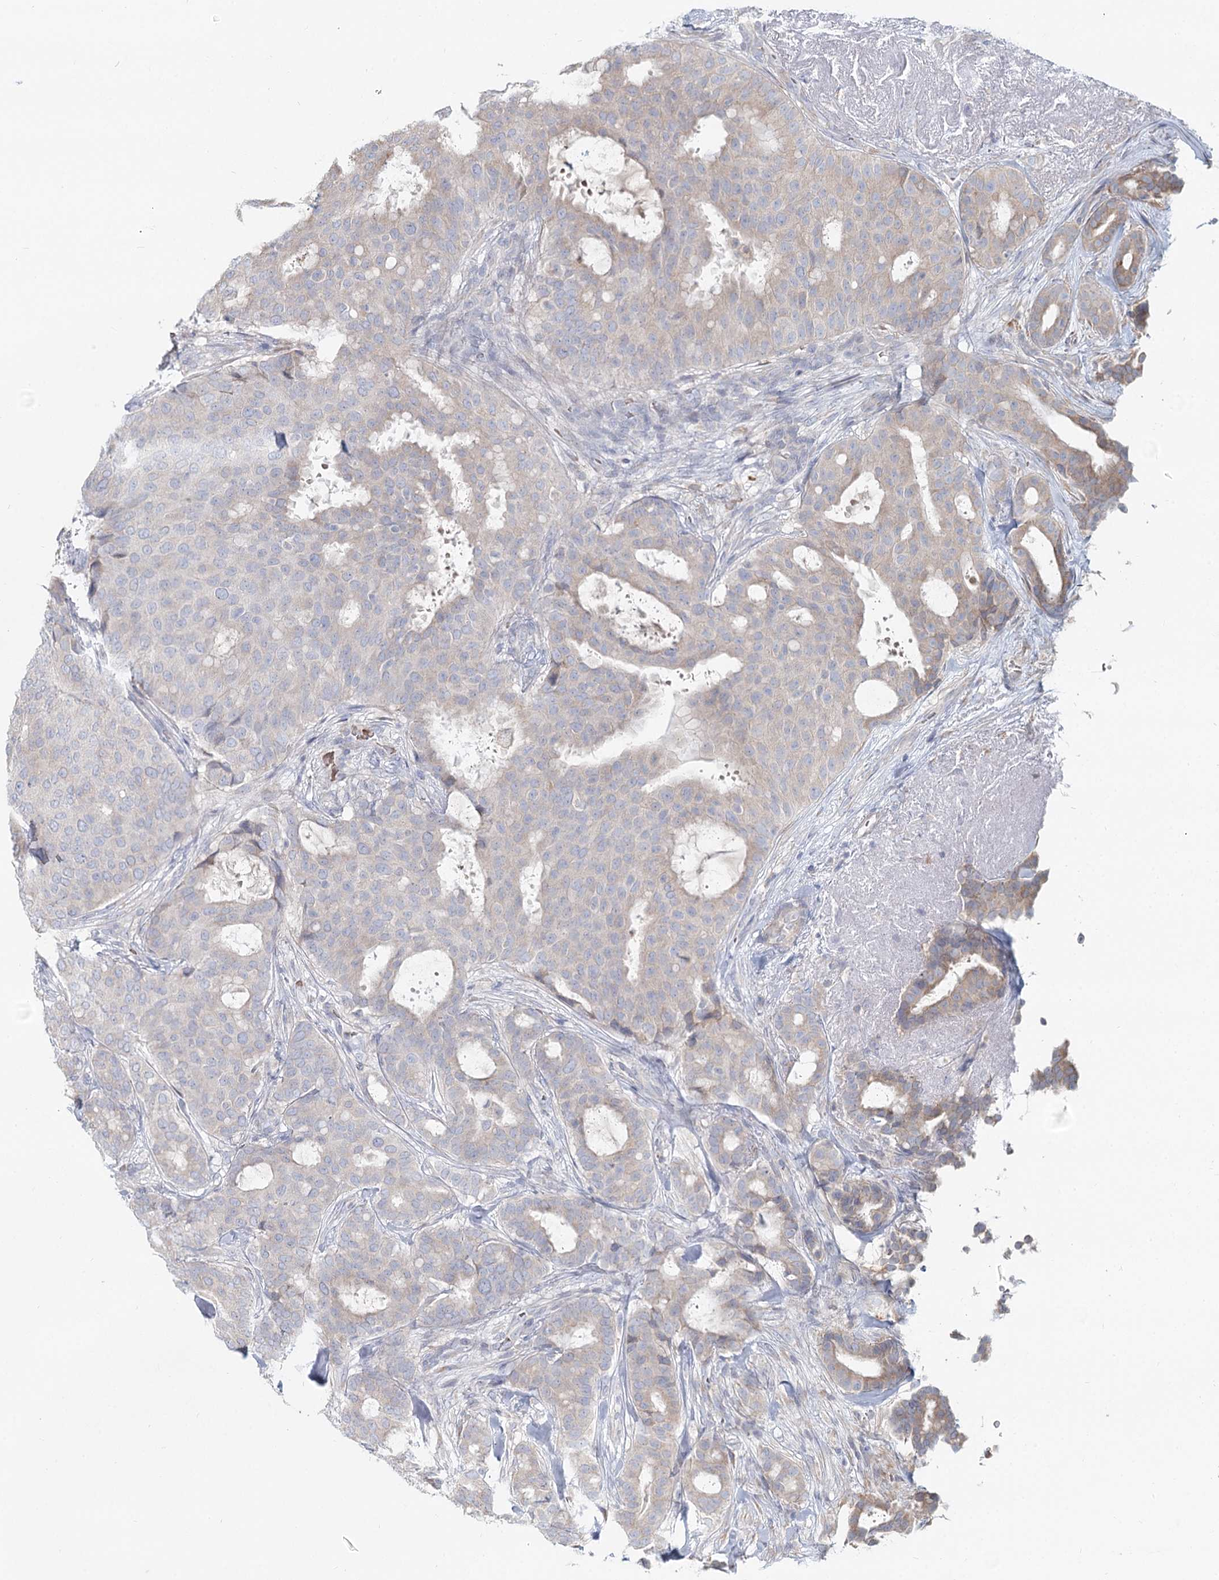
{"staining": {"intensity": "negative", "quantity": "none", "location": "none"}, "tissue": "breast cancer", "cell_type": "Tumor cells", "image_type": "cancer", "snomed": [{"axis": "morphology", "description": "Duct carcinoma"}, {"axis": "topography", "description": "Breast"}], "caption": "Immunohistochemistry photomicrograph of neoplastic tissue: human breast cancer (infiltrating ductal carcinoma) stained with DAB (3,3'-diaminobenzidine) demonstrates no significant protein positivity in tumor cells. (DAB immunohistochemistry with hematoxylin counter stain).", "gene": "ANKRD16", "patient": {"sex": "female", "age": 75}}